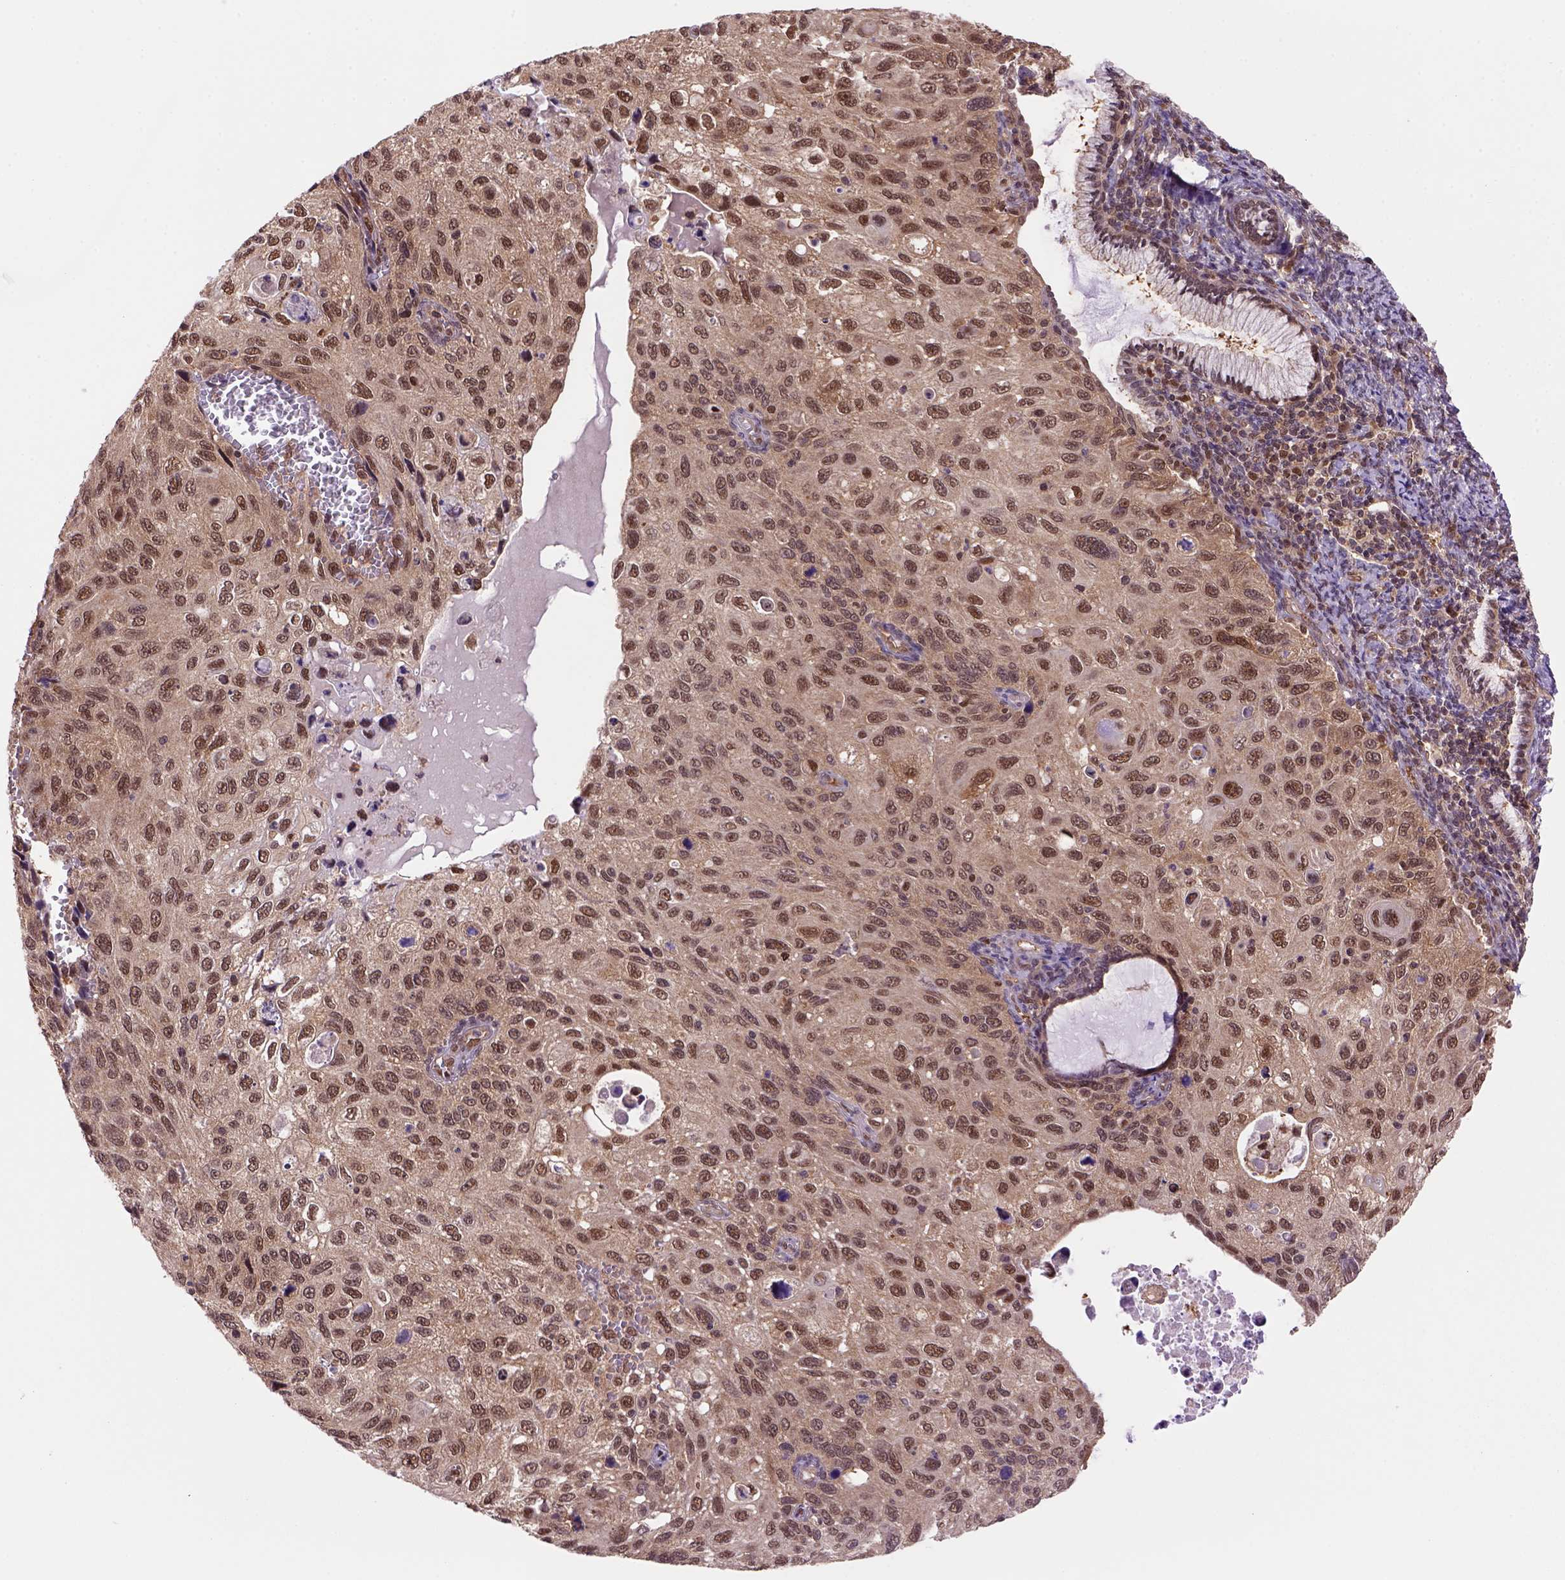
{"staining": {"intensity": "moderate", "quantity": ">75%", "location": "cytoplasmic/membranous,nuclear"}, "tissue": "cervical cancer", "cell_type": "Tumor cells", "image_type": "cancer", "snomed": [{"axis": "morphology", "description": "Squamous cell carcinoma, NOS"}, {"axis": "topography", "description": "Cervix"}], "caption": "Immunohistochemical staining of human cervical cancer (squamous cell carcinoma) shows medium levels of moderate cytoplasmic/membranous and nuclear protein staining in about >75% of tumor cells.", "gene": "PSMC2", "patient": {"sex": "female", "age": 70}}